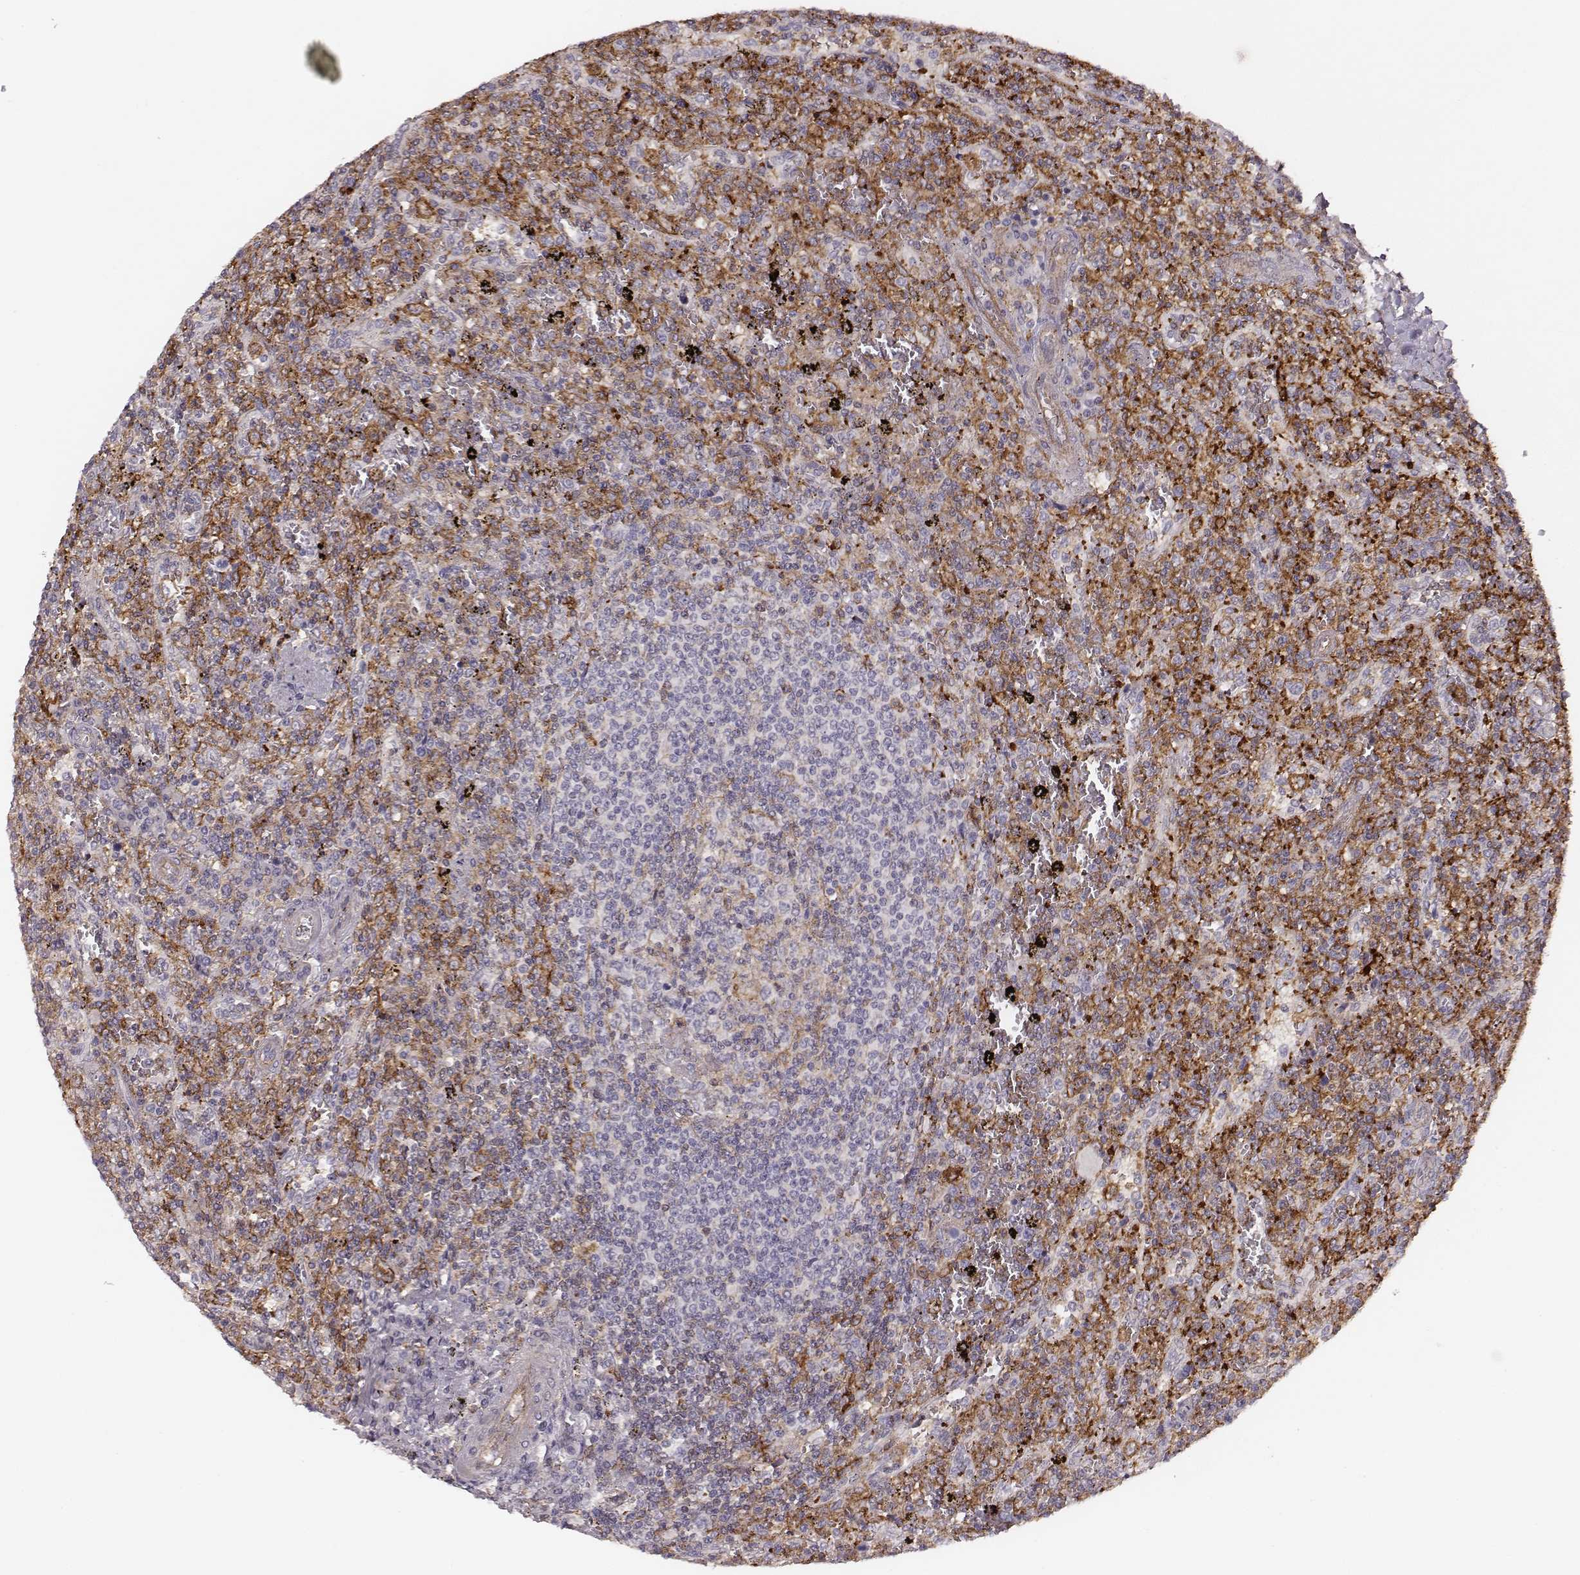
{"staining": {"intensity": "moderate", "quantity": "25%-75%", "location": "cytoplasmic/membranous"}, "tissue": "lymphoma", "cell_type": "Tumor cells", "image_type": "cancer", "snomed": [{"axis": "morphology", "description": "Malignant lymphoma, non-Hodgkin's type, Low grade"}, {"axis": "topography", "description": "Spleen"}], "caption": "This is an image of IHC staining of lymphoma, which shows moderate expression in the cytoplasmic/membranous of tumor cells.", "gene": "ZYX", "patient": {"sex": "male", "age": 62}}